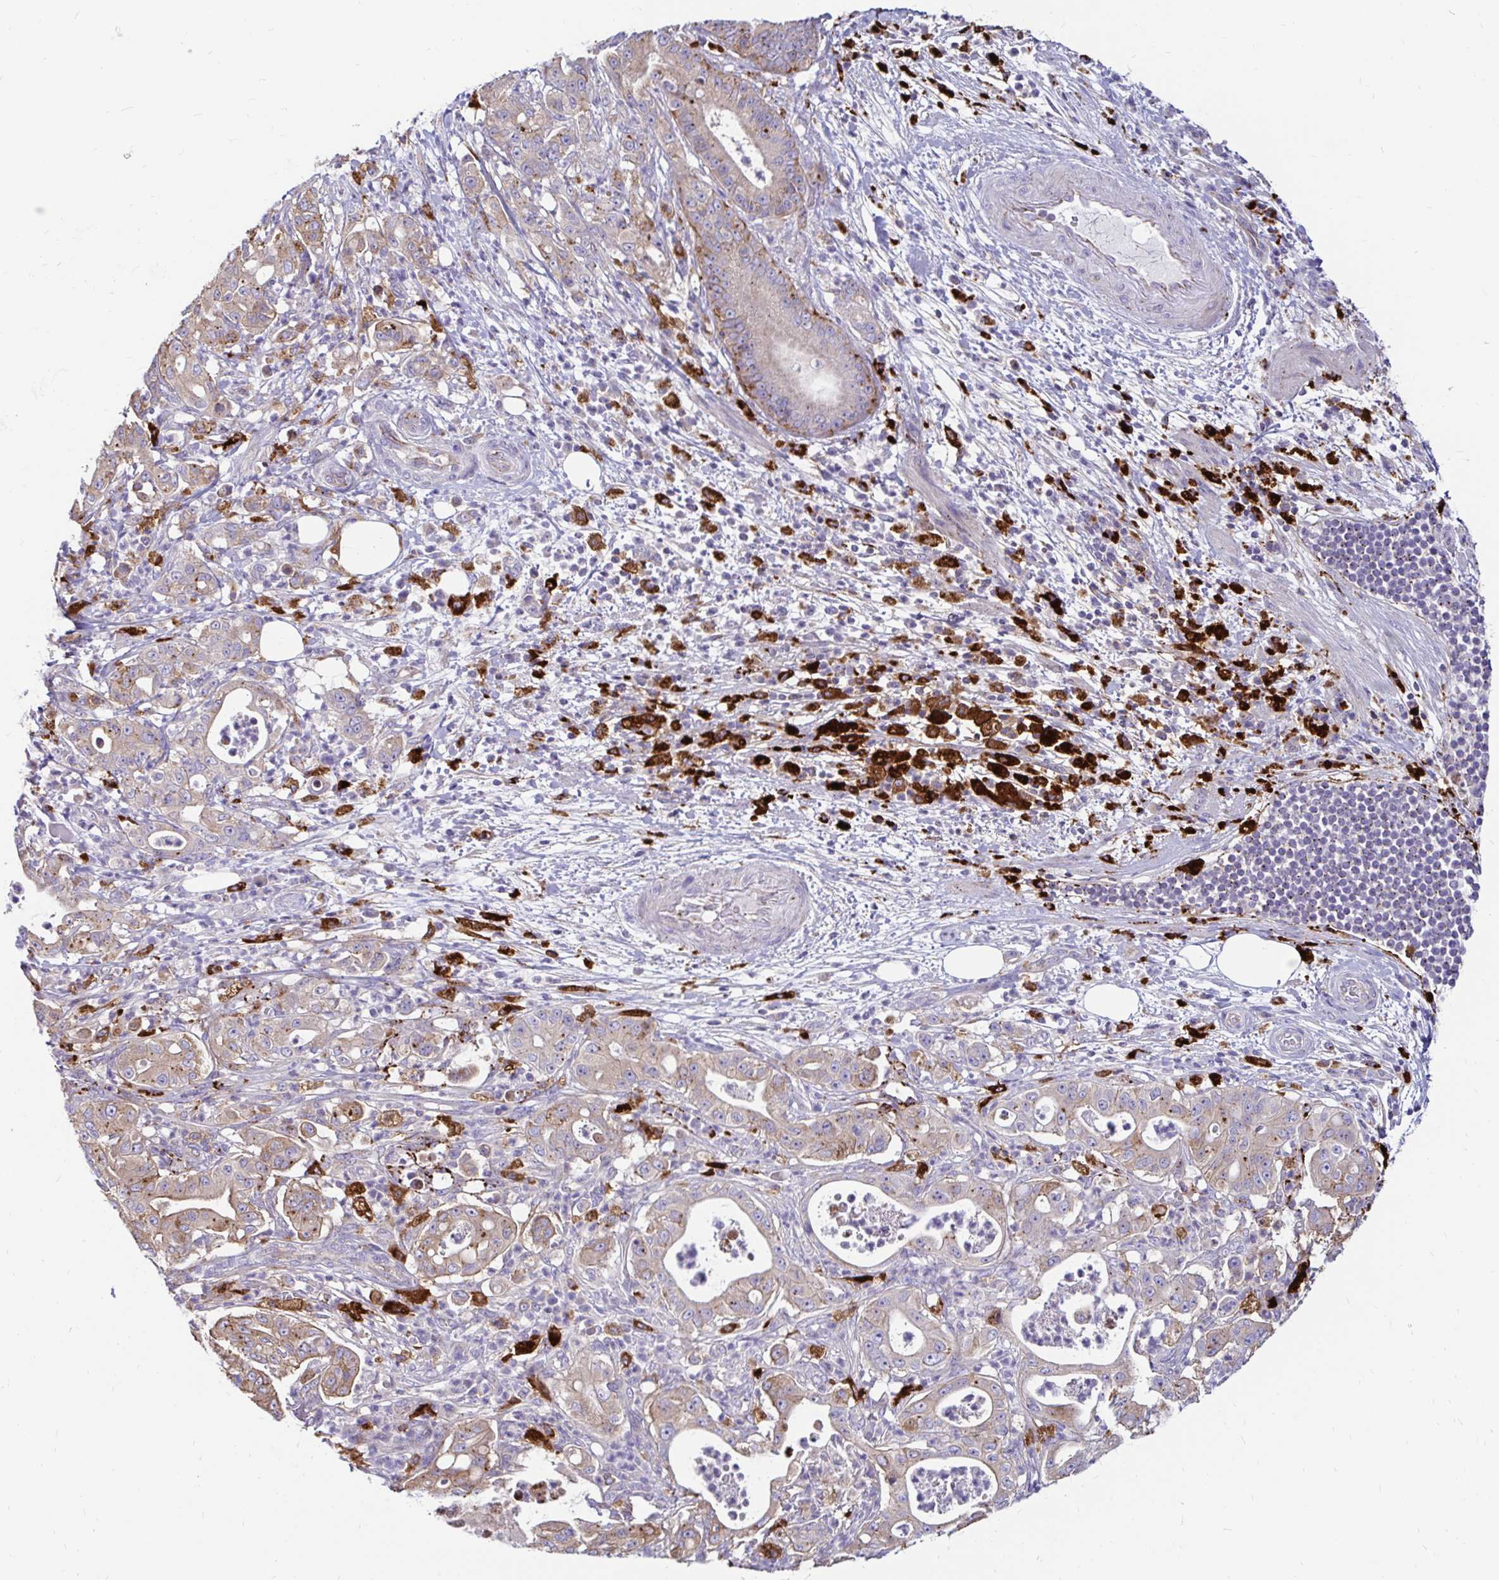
{"staining": {"intensity": "weak", "quantity": "25%-75%", "location": "cytoplasmic/membranous"}, "tissue": "pancreatic cancer", "cell_type": "Tumor cells", "image_type": "cancer", "snomed": [{"axis": "morphology", "description": "Adenocarcinoma, NOS"}, {"axis": "topography", "description": "Pancreas"}], "caption": "Immunohistochemical staining of human pancreatic cancer shows weak cytoplasmic/membranous protein expression in approximately 25%-75% of tumor cells.", "gene": "FUCA1", "patient": {"sex": "male", "age": 71}}